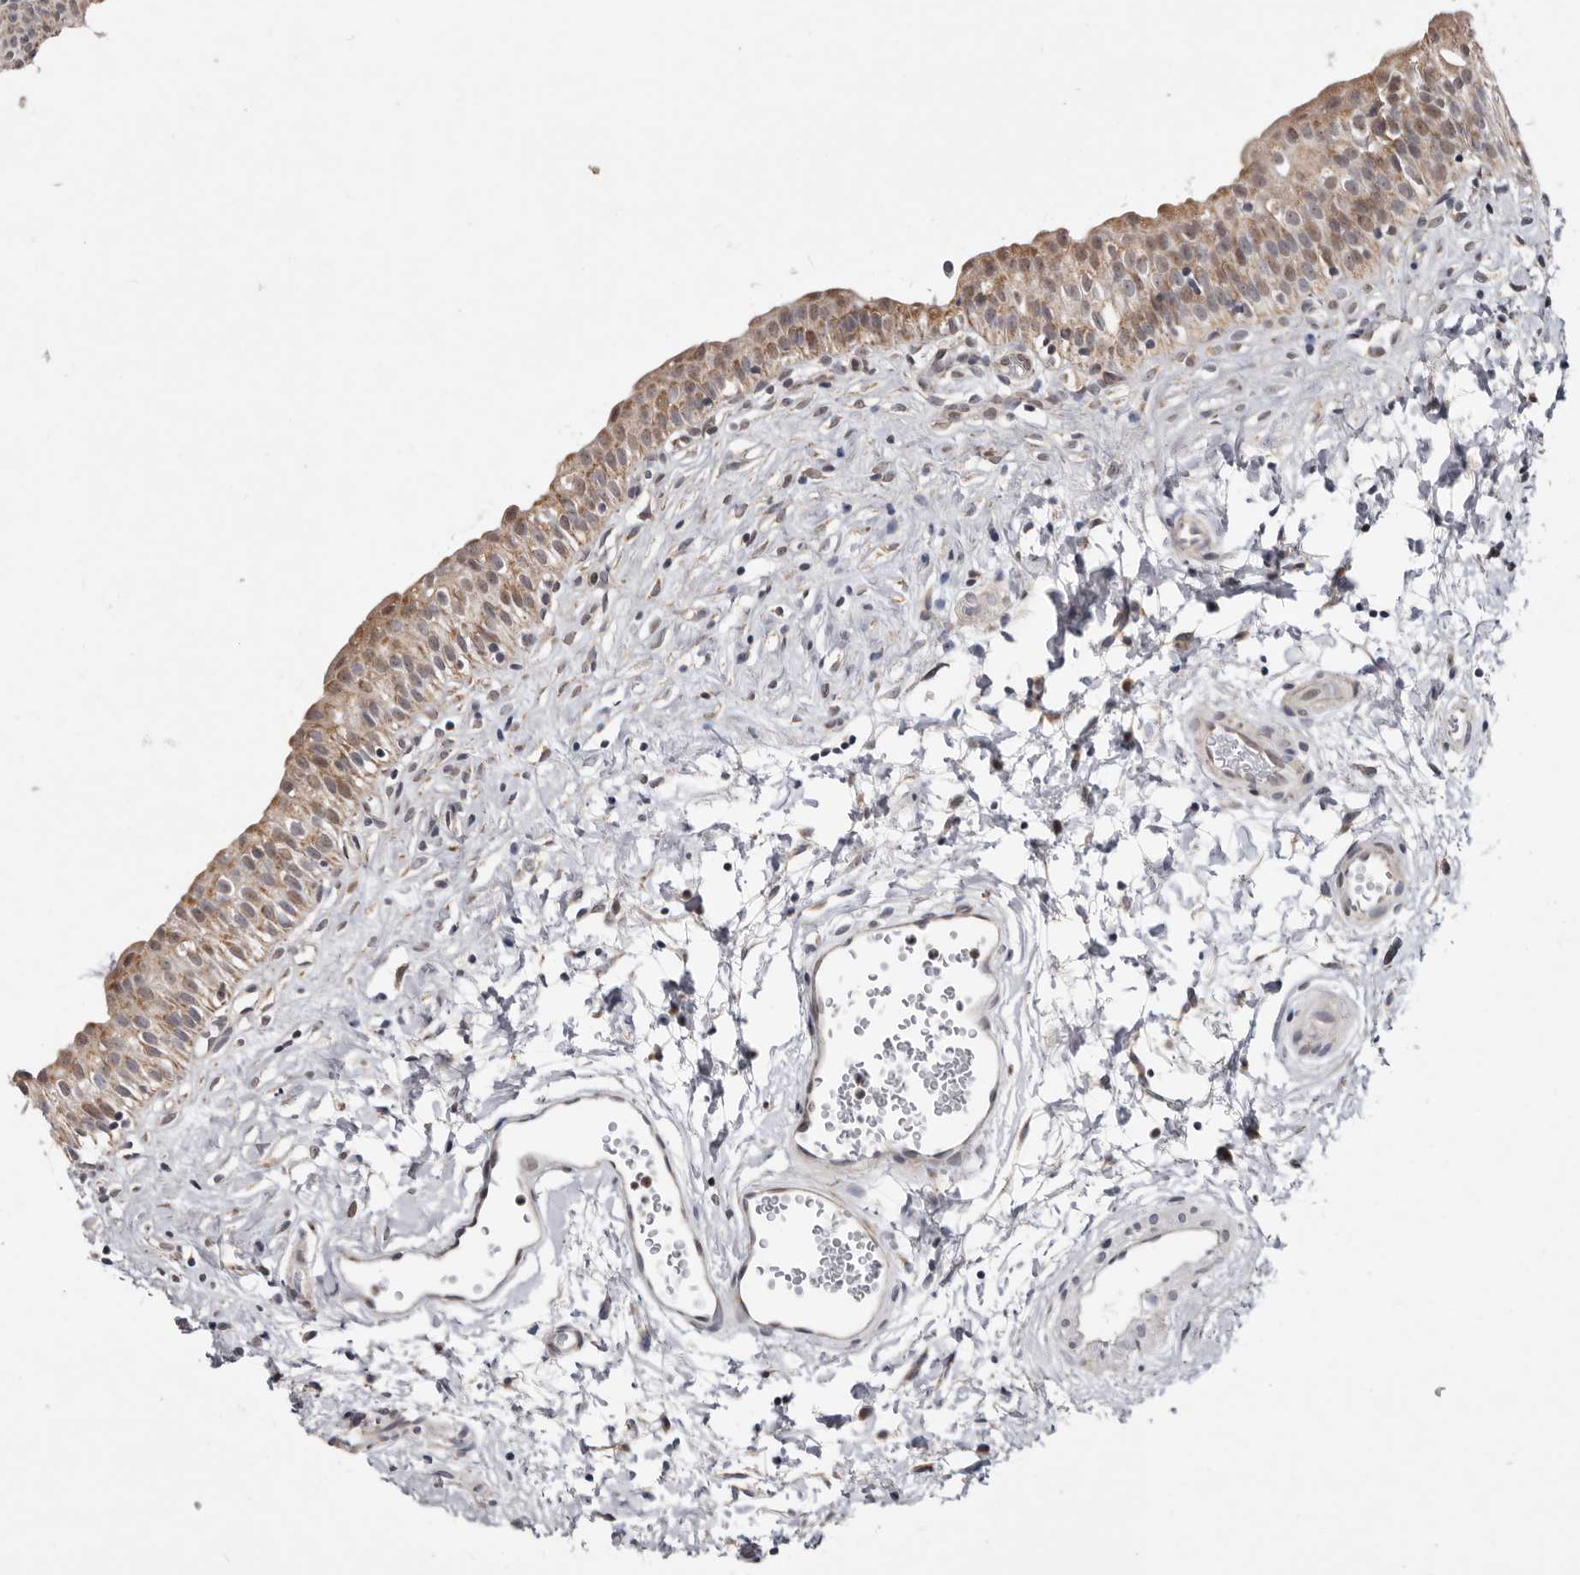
{"staining": {"intensity": "weak", "quantity": ">75%", "location": "cytoplasmic/membranous"}, "tissue": "urinary bladder", "cell_type": "Urothelial cells", "image_type": "normal", "snomed": [{"axis": "morphology", "description": "Normal tissue, NOS"}, {"axis": "topography", "description": "Urinary bladder"}], "caption": "IHC image of benign urinary bladder stained for a protein (brown), which exhibits low levels of weak cytoplasmic/membranous positivity in approximately >75% of urothelial cells.", "gene": "MRPL18", "patient": {"sex": "male", "age": 51}}